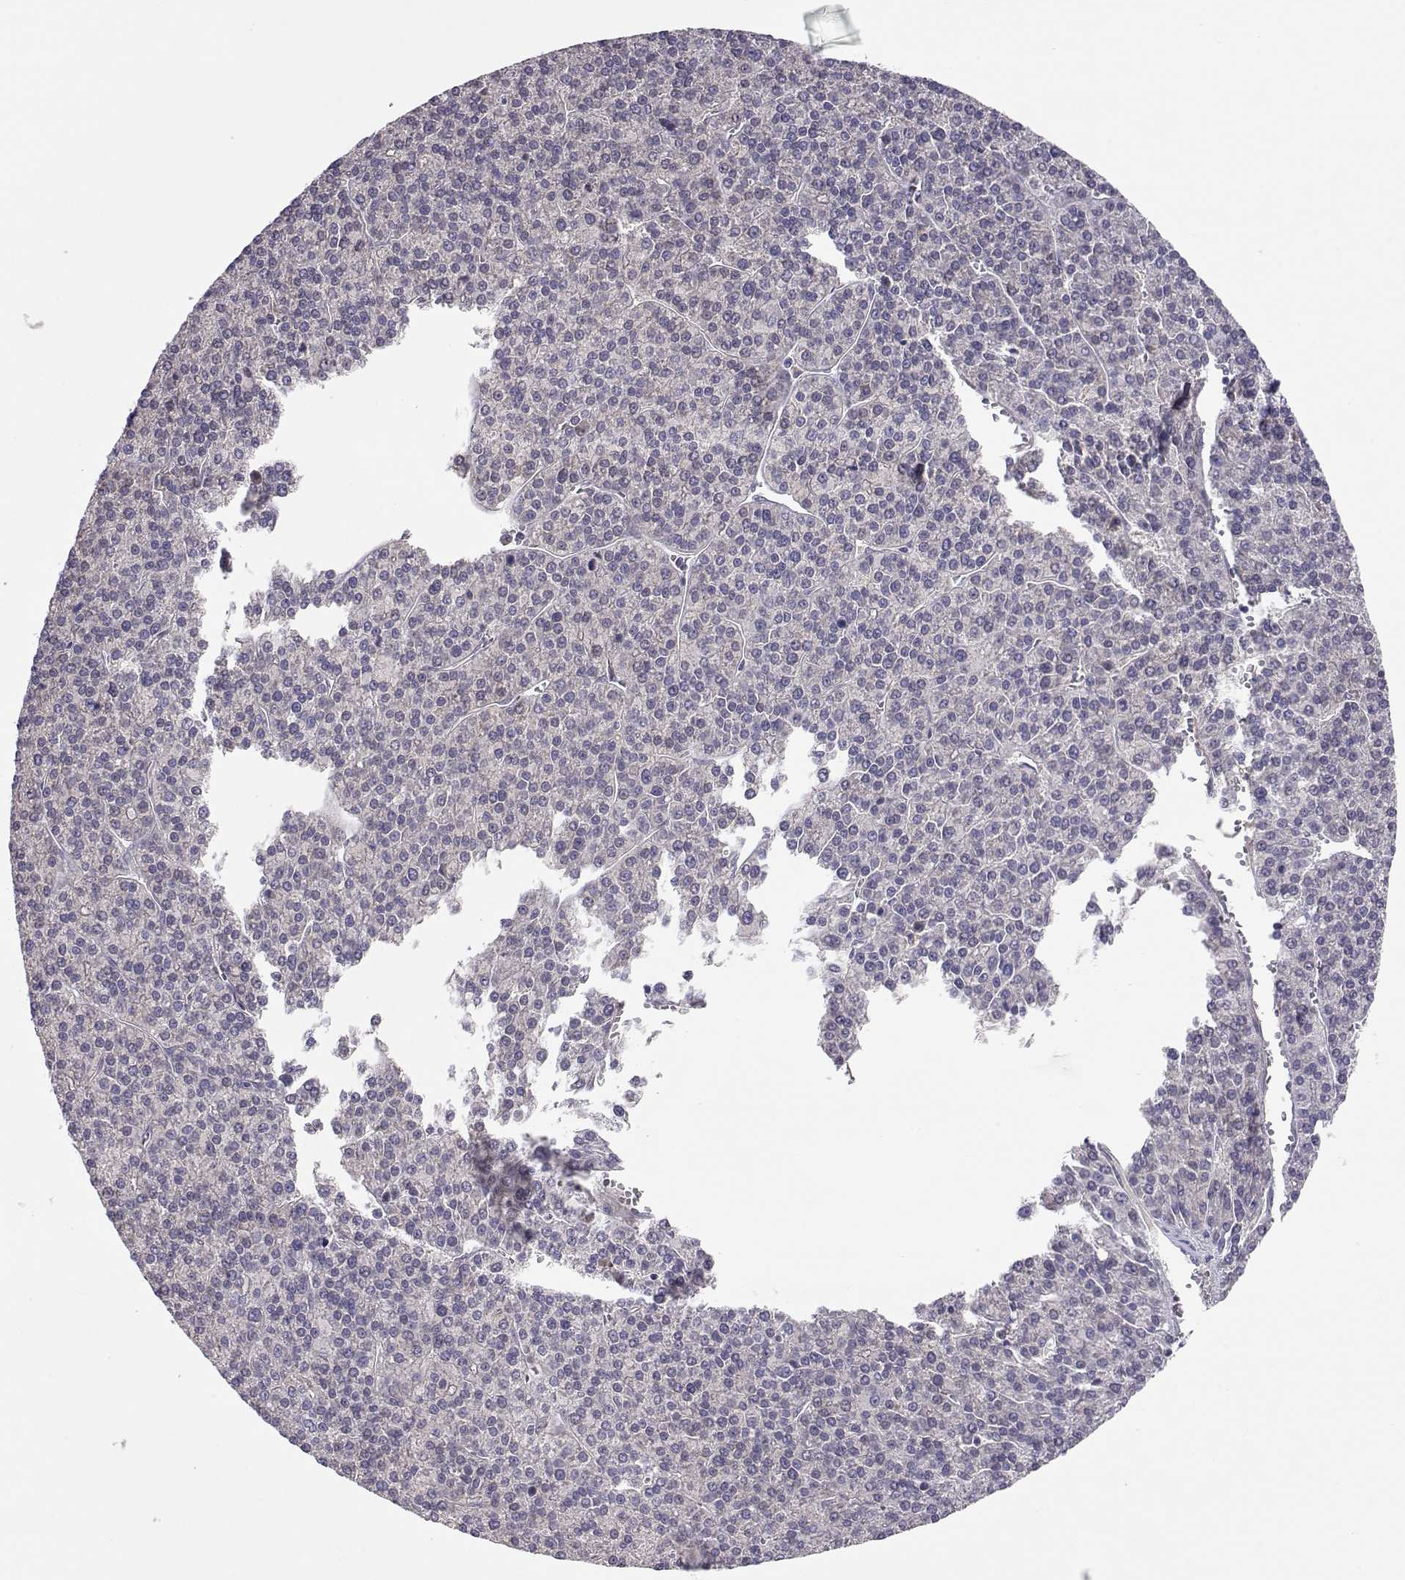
{"staining": {"intensity": "negative", "quantity": "none", "location": "none"}, "tissue": "liver cancer", "cell_type": "Tumor cells", "image_type": "cancer", "snomed": [{"axis": "morphology", "description": "Carcinoma, Hepatocellular, NOS"}, {"axis": "topography", "description": "Liver"}], "caption": "There is no significant staining in tumor cells of liver hepatocellular carcinoma. The staining is performed using DAB (3,3'-diaminobenzidine) brown chromogen with nuclei counter-stained in using hematoxylin.", "gene": "NCAM2", "patient": {"sex": "female", "age": 58}}